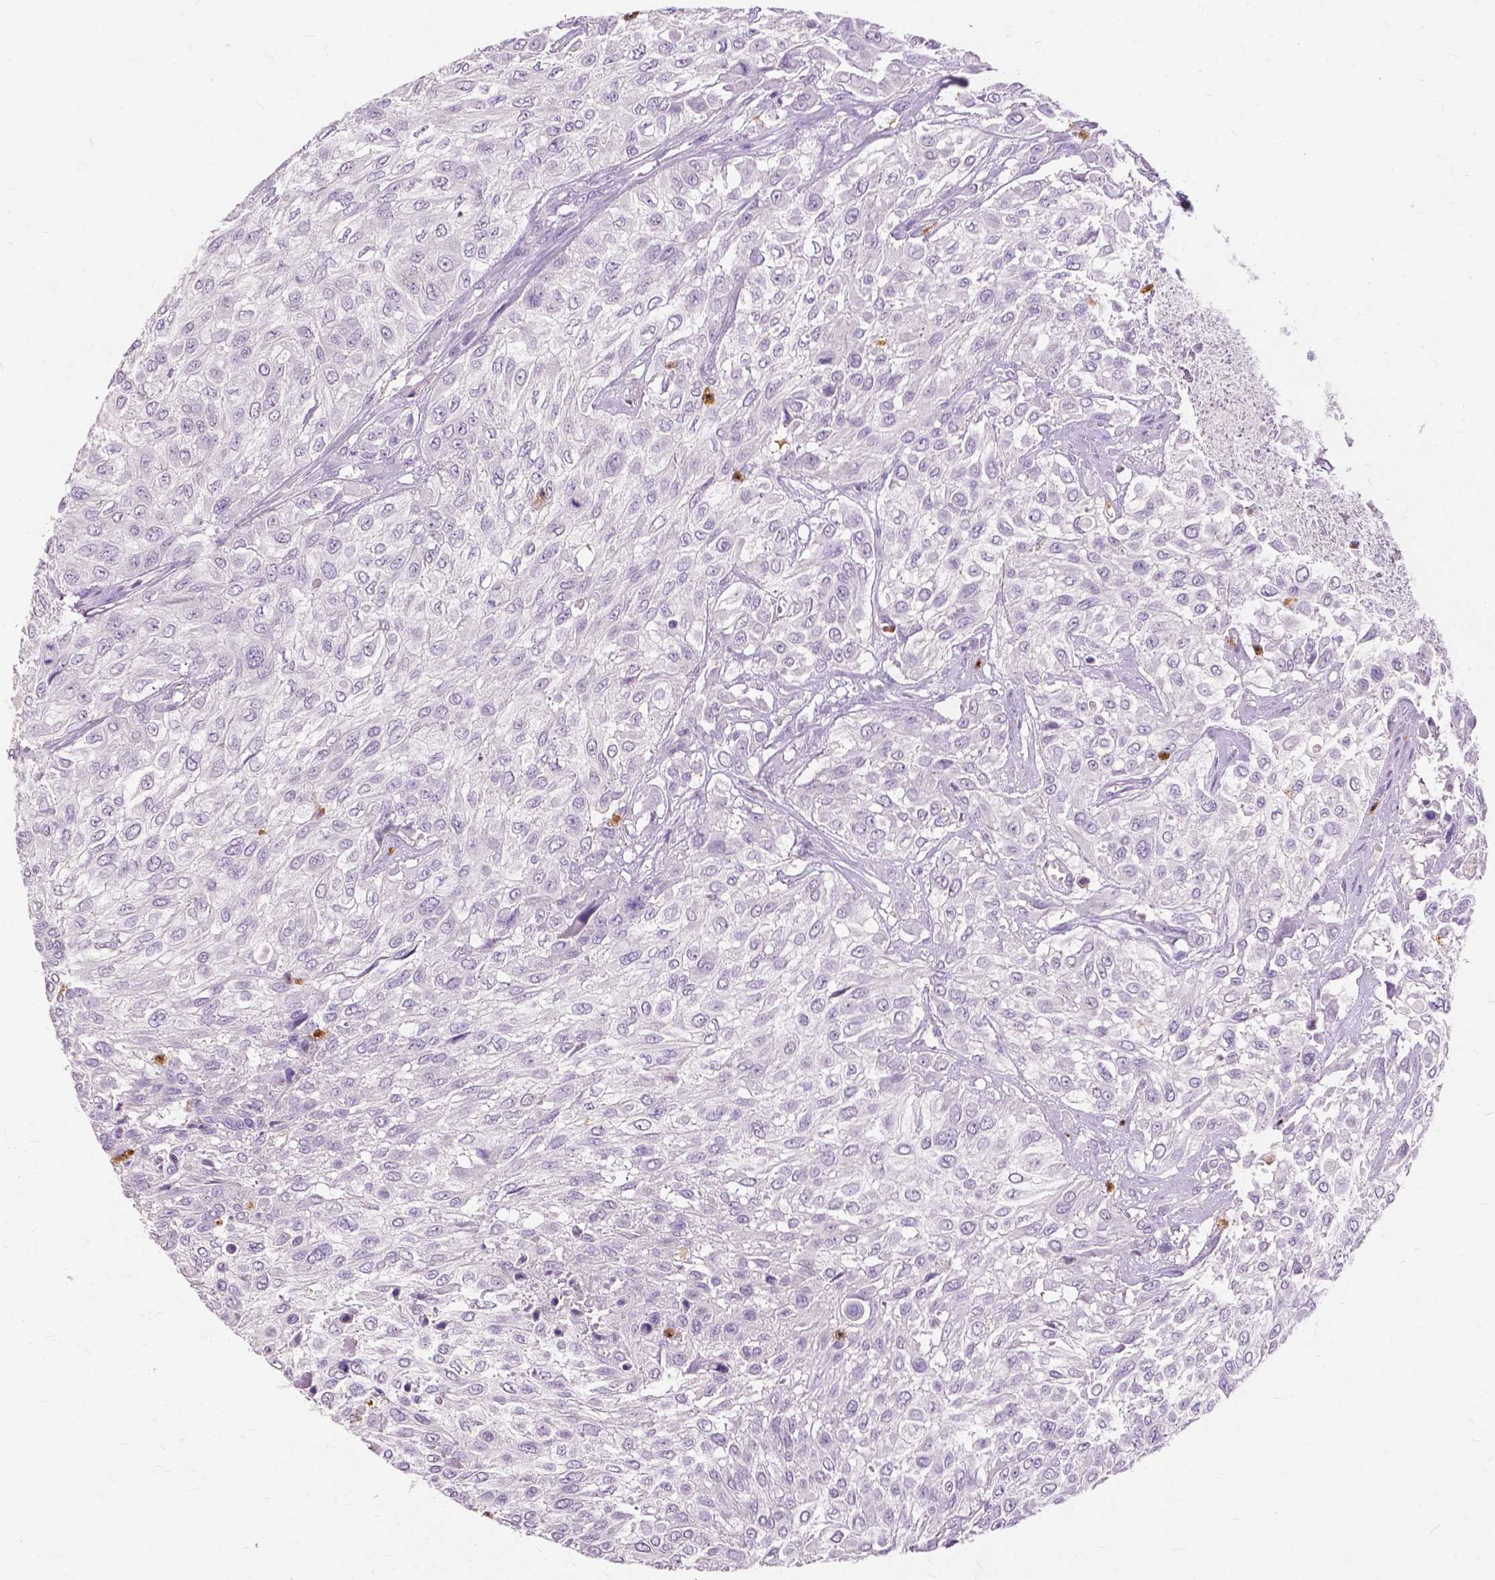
{"staining": {"intensity": "negative", "quantity": "none", "location": "none"}, "tissue": "urothelial cancer", "cell_type": "Tumor cells", "image_type": "cancer", "snomed": [{"axis": "morphology", "description": "Urothelial carcinoma, High grade"}, {"axis": "topography", "description": "Urinary bladder"}], "caption": "Tumor cells show no significant expression in urothelial cancer. (DAB immunohistochemistry, high magnification).", "gene": "CXCR2", "patient": {"sex": "male", "age": 57}}